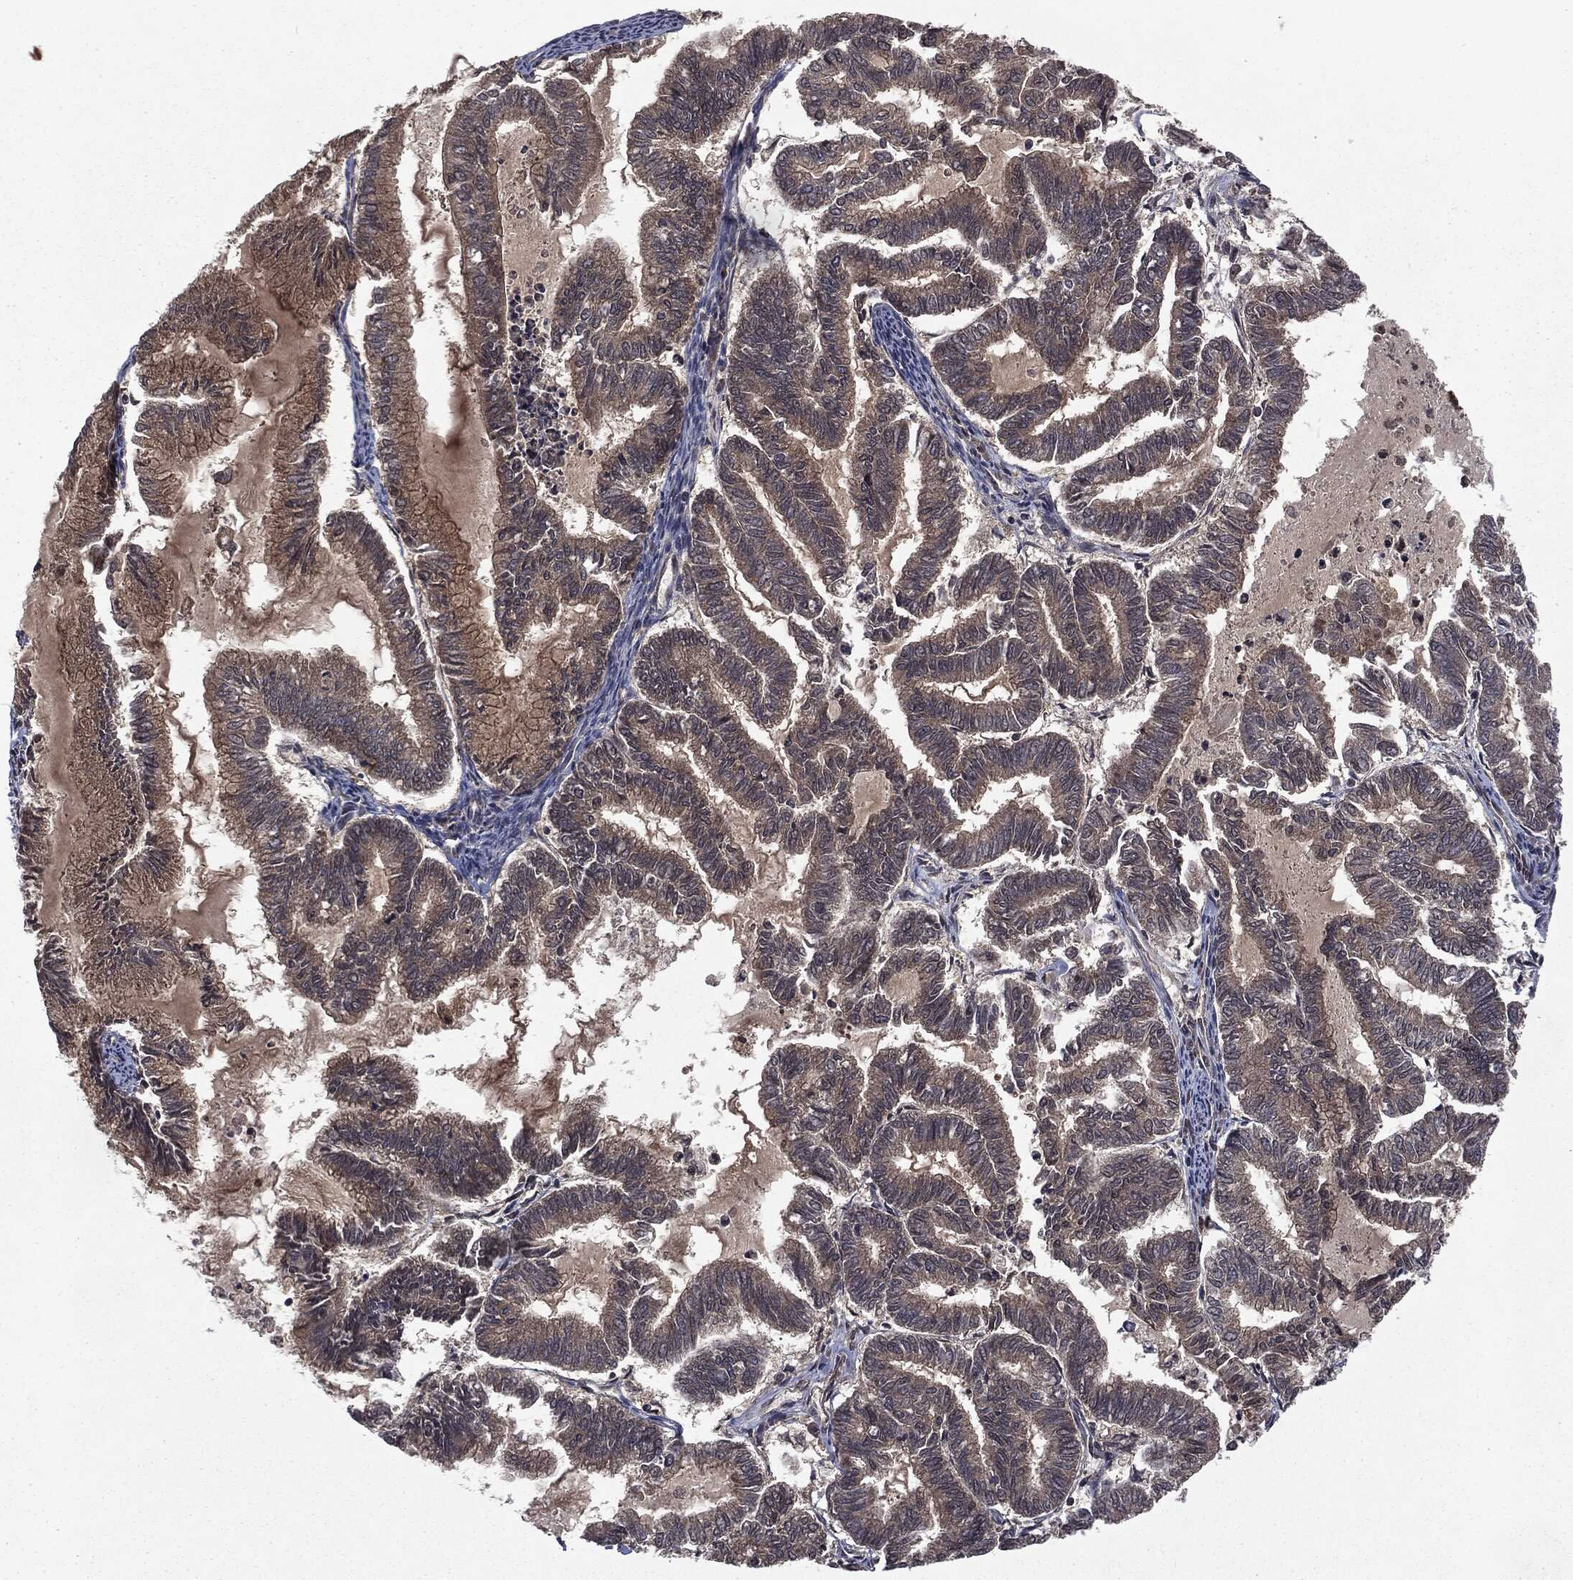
{"staining": {"intensity": "moderate", "quantity": "25%-75%", "location": "cytoplasmic/membranous"}, "tissue": "endometrial cancer", "cell_type": "Tumor cells", "image_type": "cancer", "snomed": [{"axis": "morphology", "description": "Adenocarcinoma, NOS"}, {"axis": "topography", "description": "Endometrium"}], "caption": "Adenocarcinoma (endometrial) was stained to show a protein in brown. There is medium levels of moderate cytoplasmic/membranous positivity in about 25%-75% of tumor cells.", "gene": "STAU2", "patient": {"sex": "female", "age": 79}}